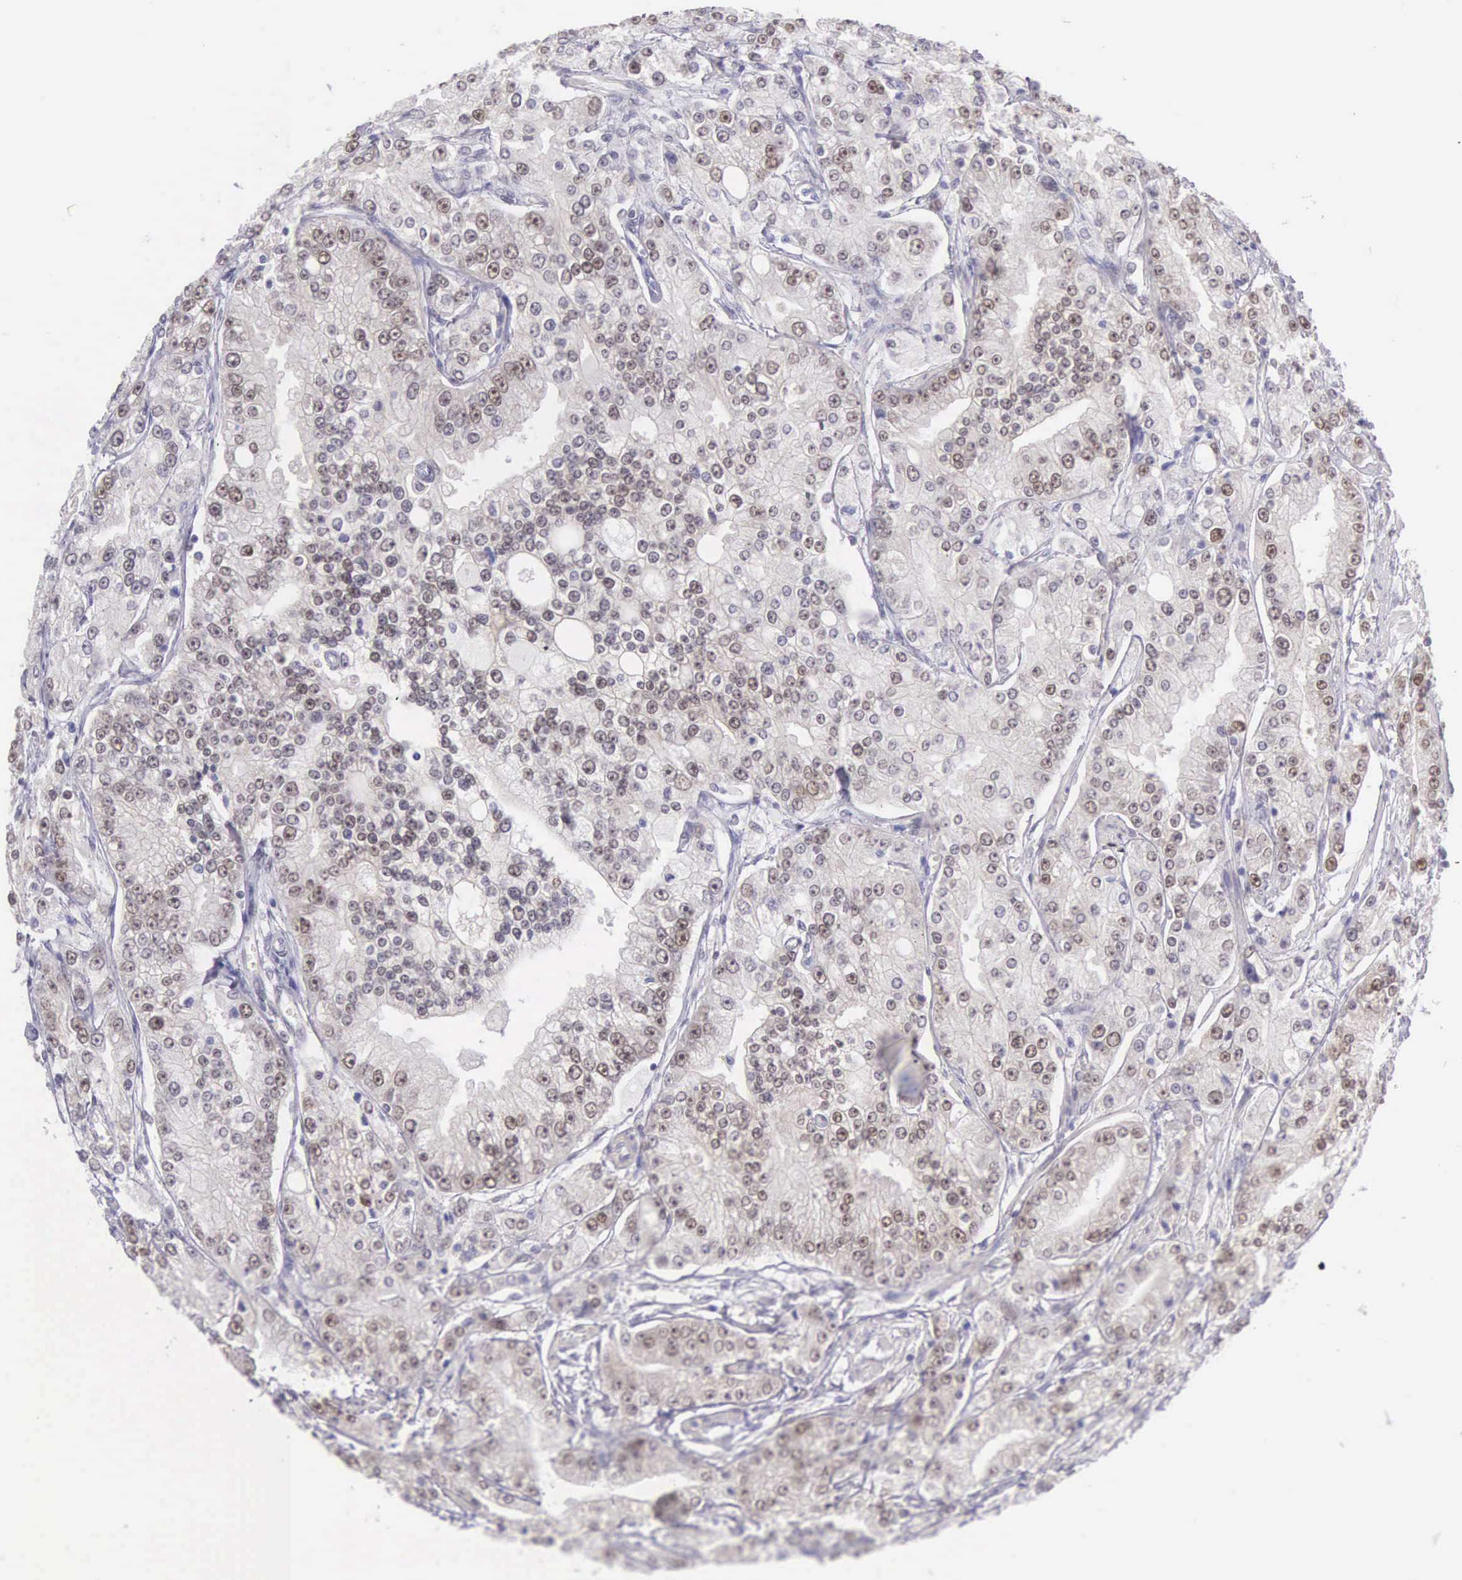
{"staining": {"intensity": "weak", "quantity": "25%-75%", "location": "nuclear"}, "tissue": "prostate cancer", "cell_type": "Tumor cells", "image_type": "cancer", "snomed": [{"axis": "morphology", "description": "Adenocarcinoma, Medium grade"}, {"axis": "topography", "description": "Prostate"}], "caption": "Tumor cells exhibit low levels of weak nuclear staining in approximately 25%-75% of cells in adenocarcinoma (medium-grade) (prostate). The protein is stained brown, and the nuclei are stained in blue (DAB IHC with brightfield microscopy, high magnification).", "gene": "CCDC117", "patient": {"sex": "male", "age": 72}}